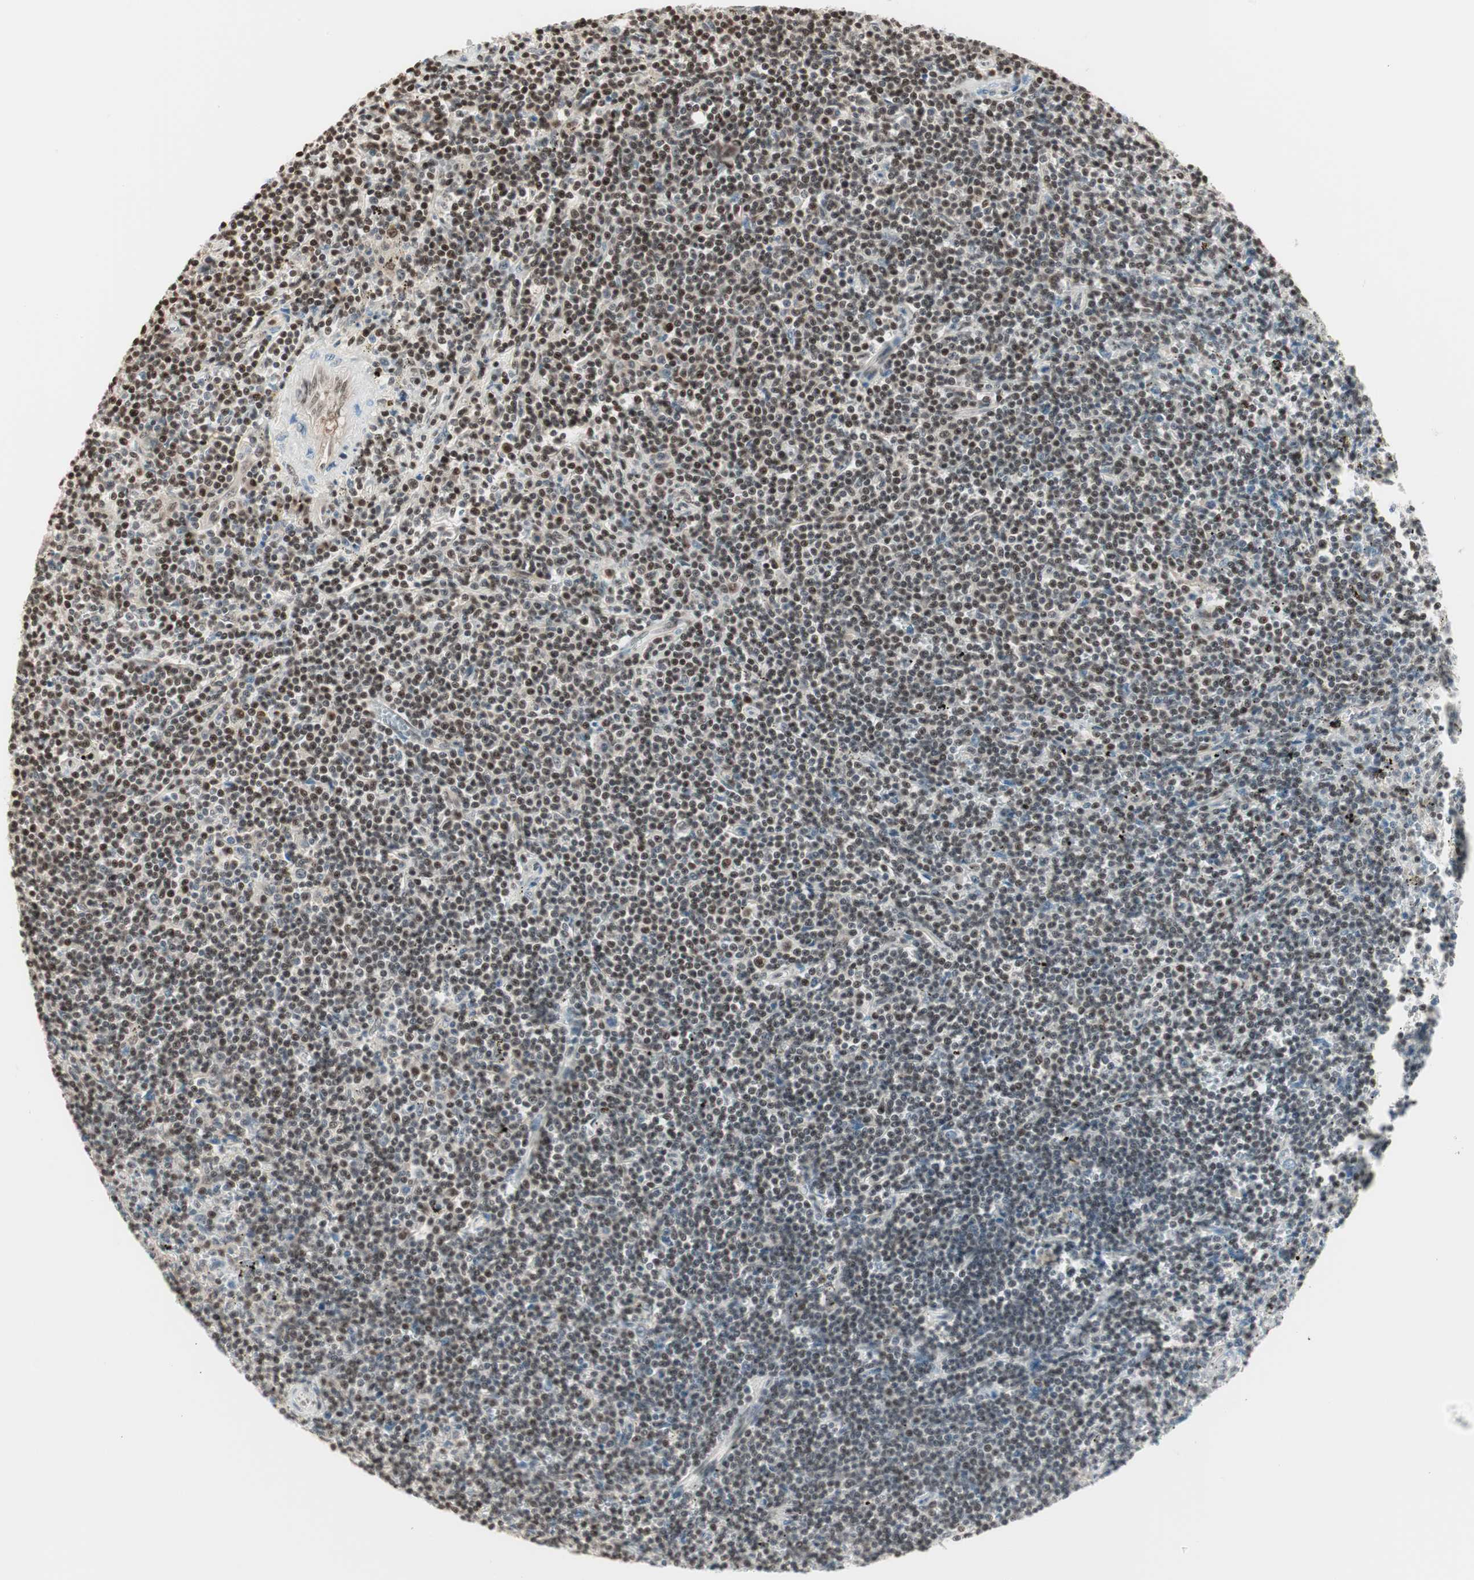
{"staining": {"intensity": "moderate", "quantity": ">75%", "location": "nuclear"}, "tissue": "lymphoma", "cell_type": "Tumor cells", "image_type": "cancer", "snomed": [{"axis": "morphology", "description": "Malignant lymphoma, non-Hodgkin's type, Low grade"}, {"axis": "topography", "description": "Spleen"}], "caption": "IHC micrograph of neoplastic tissue: human lymphoma stained using immunohistochemistry (IHC) exhibits medium levels of moderate protein expression localized specifically in the nuclear of tumor cells, appearing as a nuclear brown color.", "gene": "LONP2", "patient": {"sex": "male", "age": 76}}